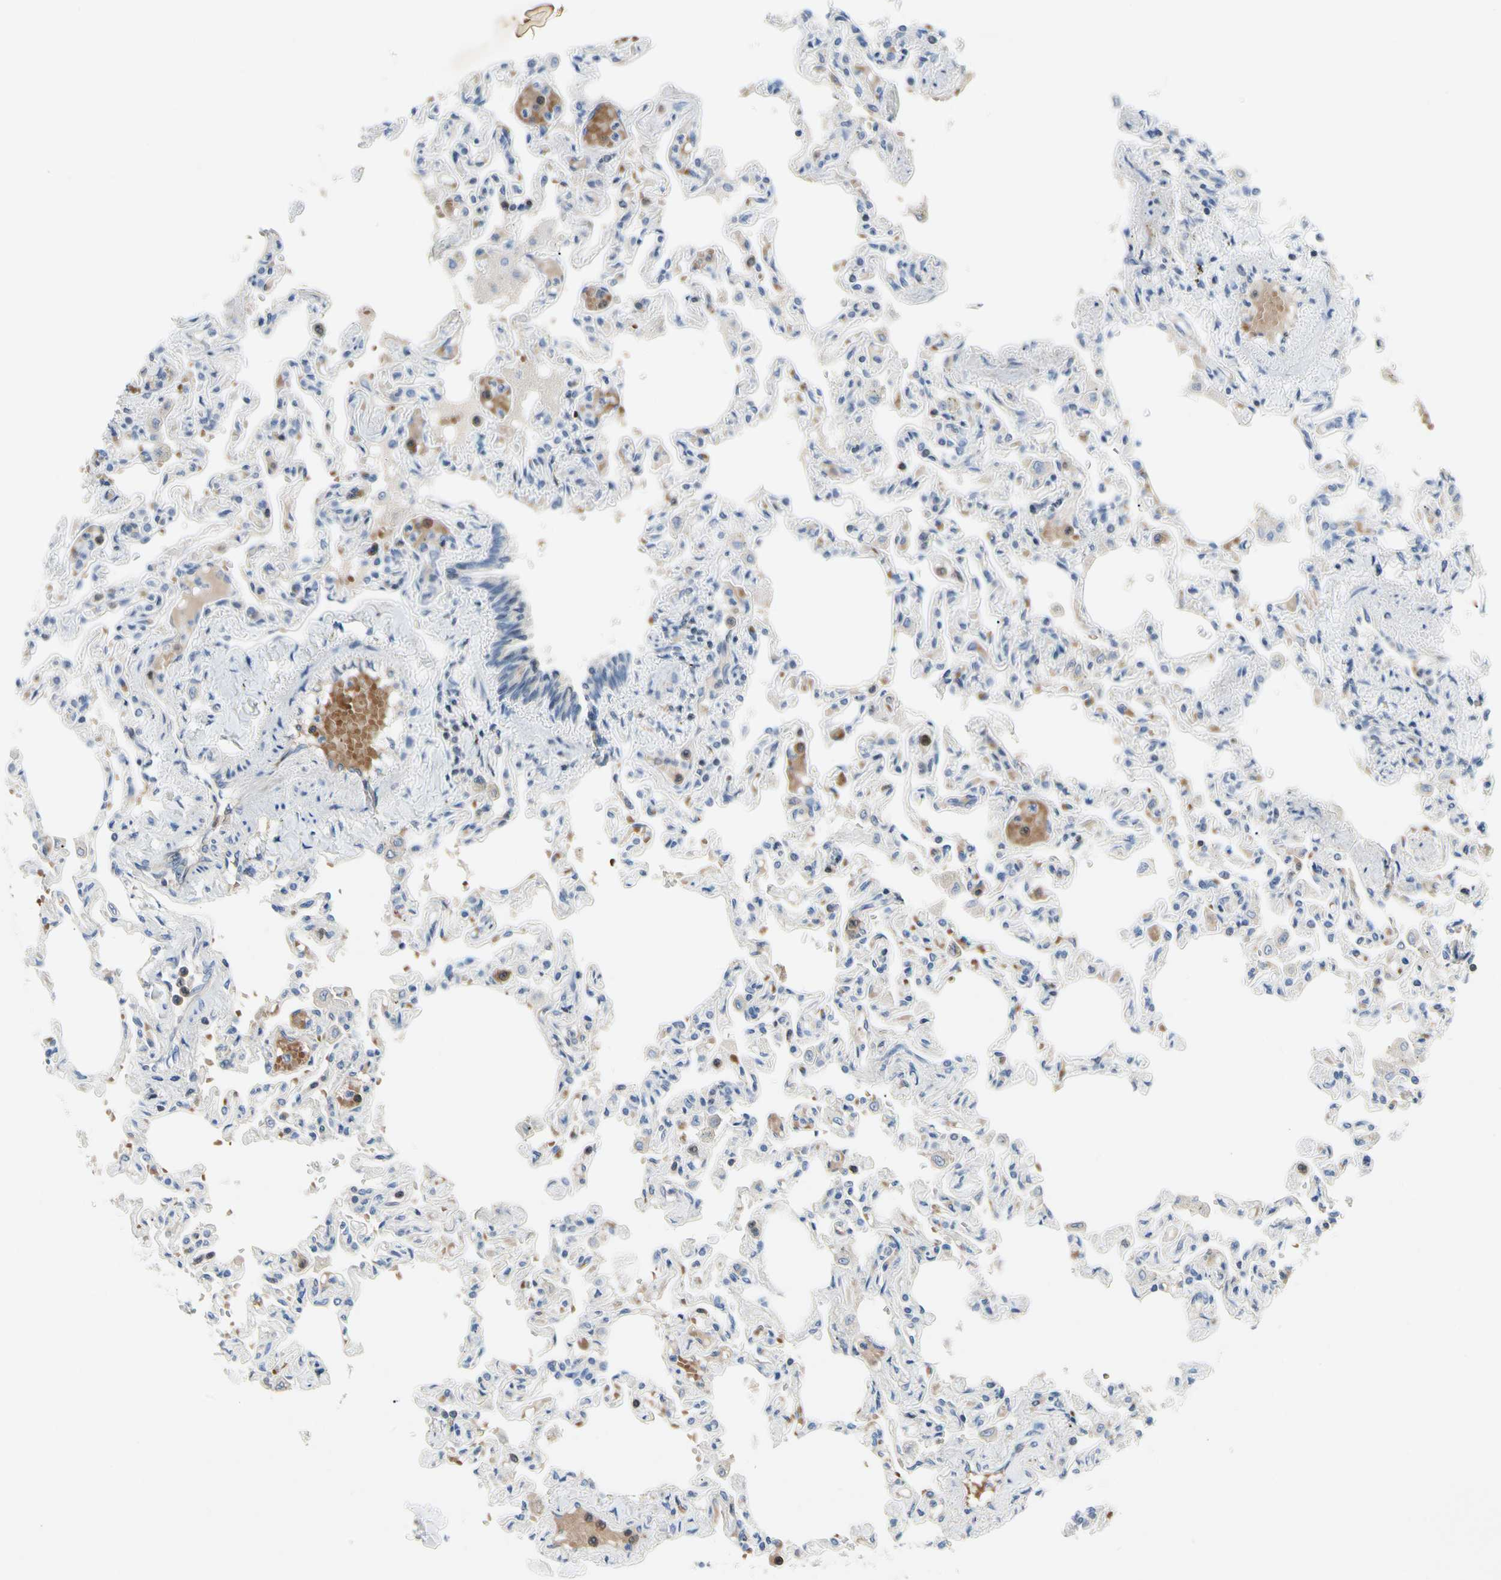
{"staining": {"intensity": "negative", "quantity": "none", "location": "none"}, "tissue": "lung", "cell_type": "Alveolar cells", "image_type": "normal", "snomed": [{"axis": "morphology", "description": "Normal tissue, NOS"}, {"axis": "topography", "description": "Lung"}], "caption": "Lung was stained to show a protein in brown. There is no significant staining in alveolar cells. (DAB (3,3'-diaminobenzidine) immunohistochemistry visualized using brightfield microscopy, high magnification).", "gene": "RETSAT", "patient": {"sex": "male", "age": 21}}